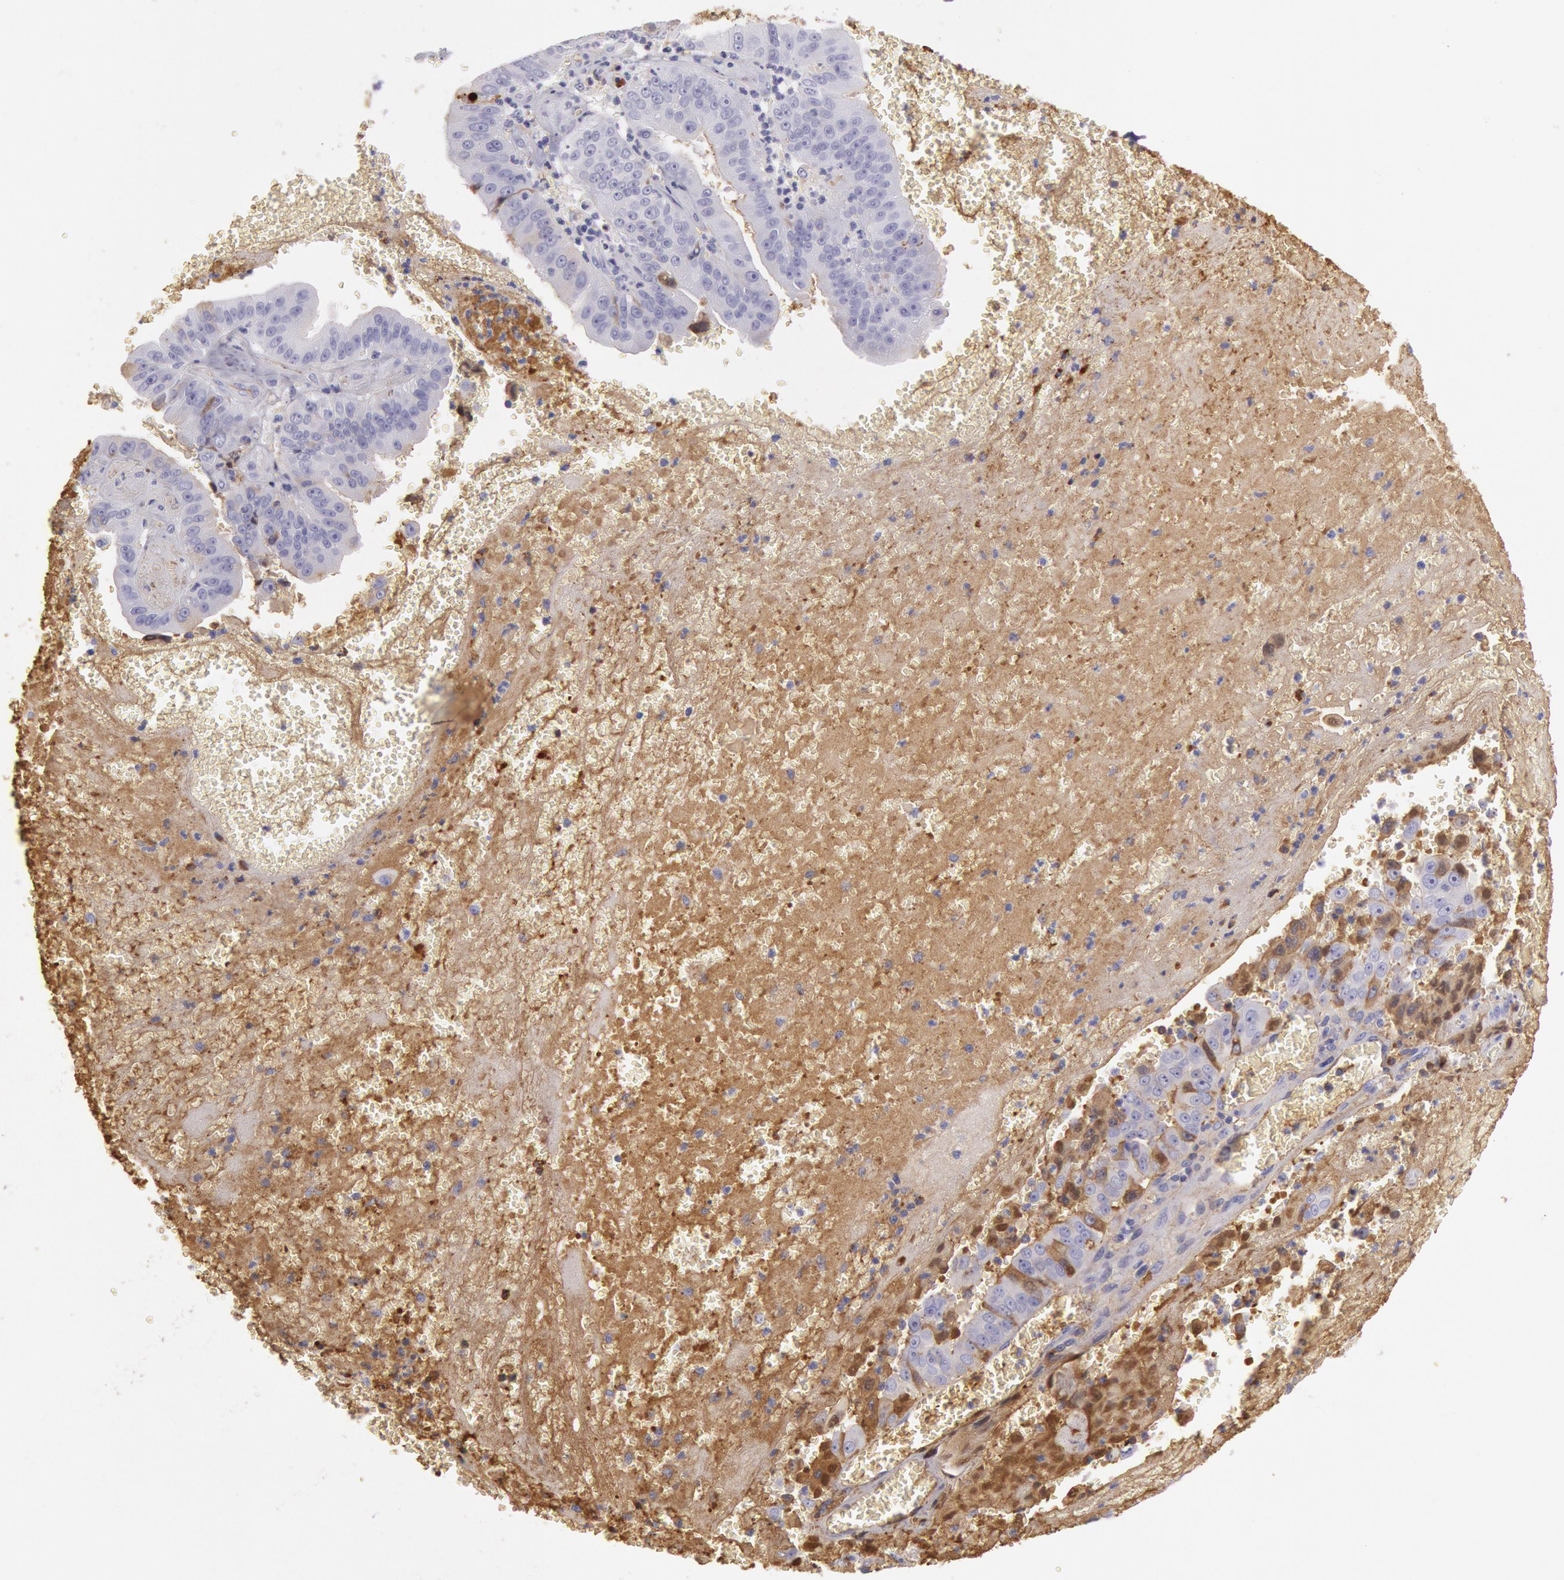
{"staining": {"intensity": "weak", "quantity": "<25%", "location": "cytoplasmic/membranous"}, "tissue": "liver cancer", "cell_type": "Tumor cells", "image_type": "cancer", "snomed": [{"axis": "morphology", "description": "Cholangiocarcinoma"}, {"axis": "topography", "description": "Liver"}], "caption": "Tumor cells are negative for brown protein staining in liver cancer. (IHC, brightfield microscopy, high magnification).", "gene": "IGHG1", "patient": {"sex": "female", "age": 79}}